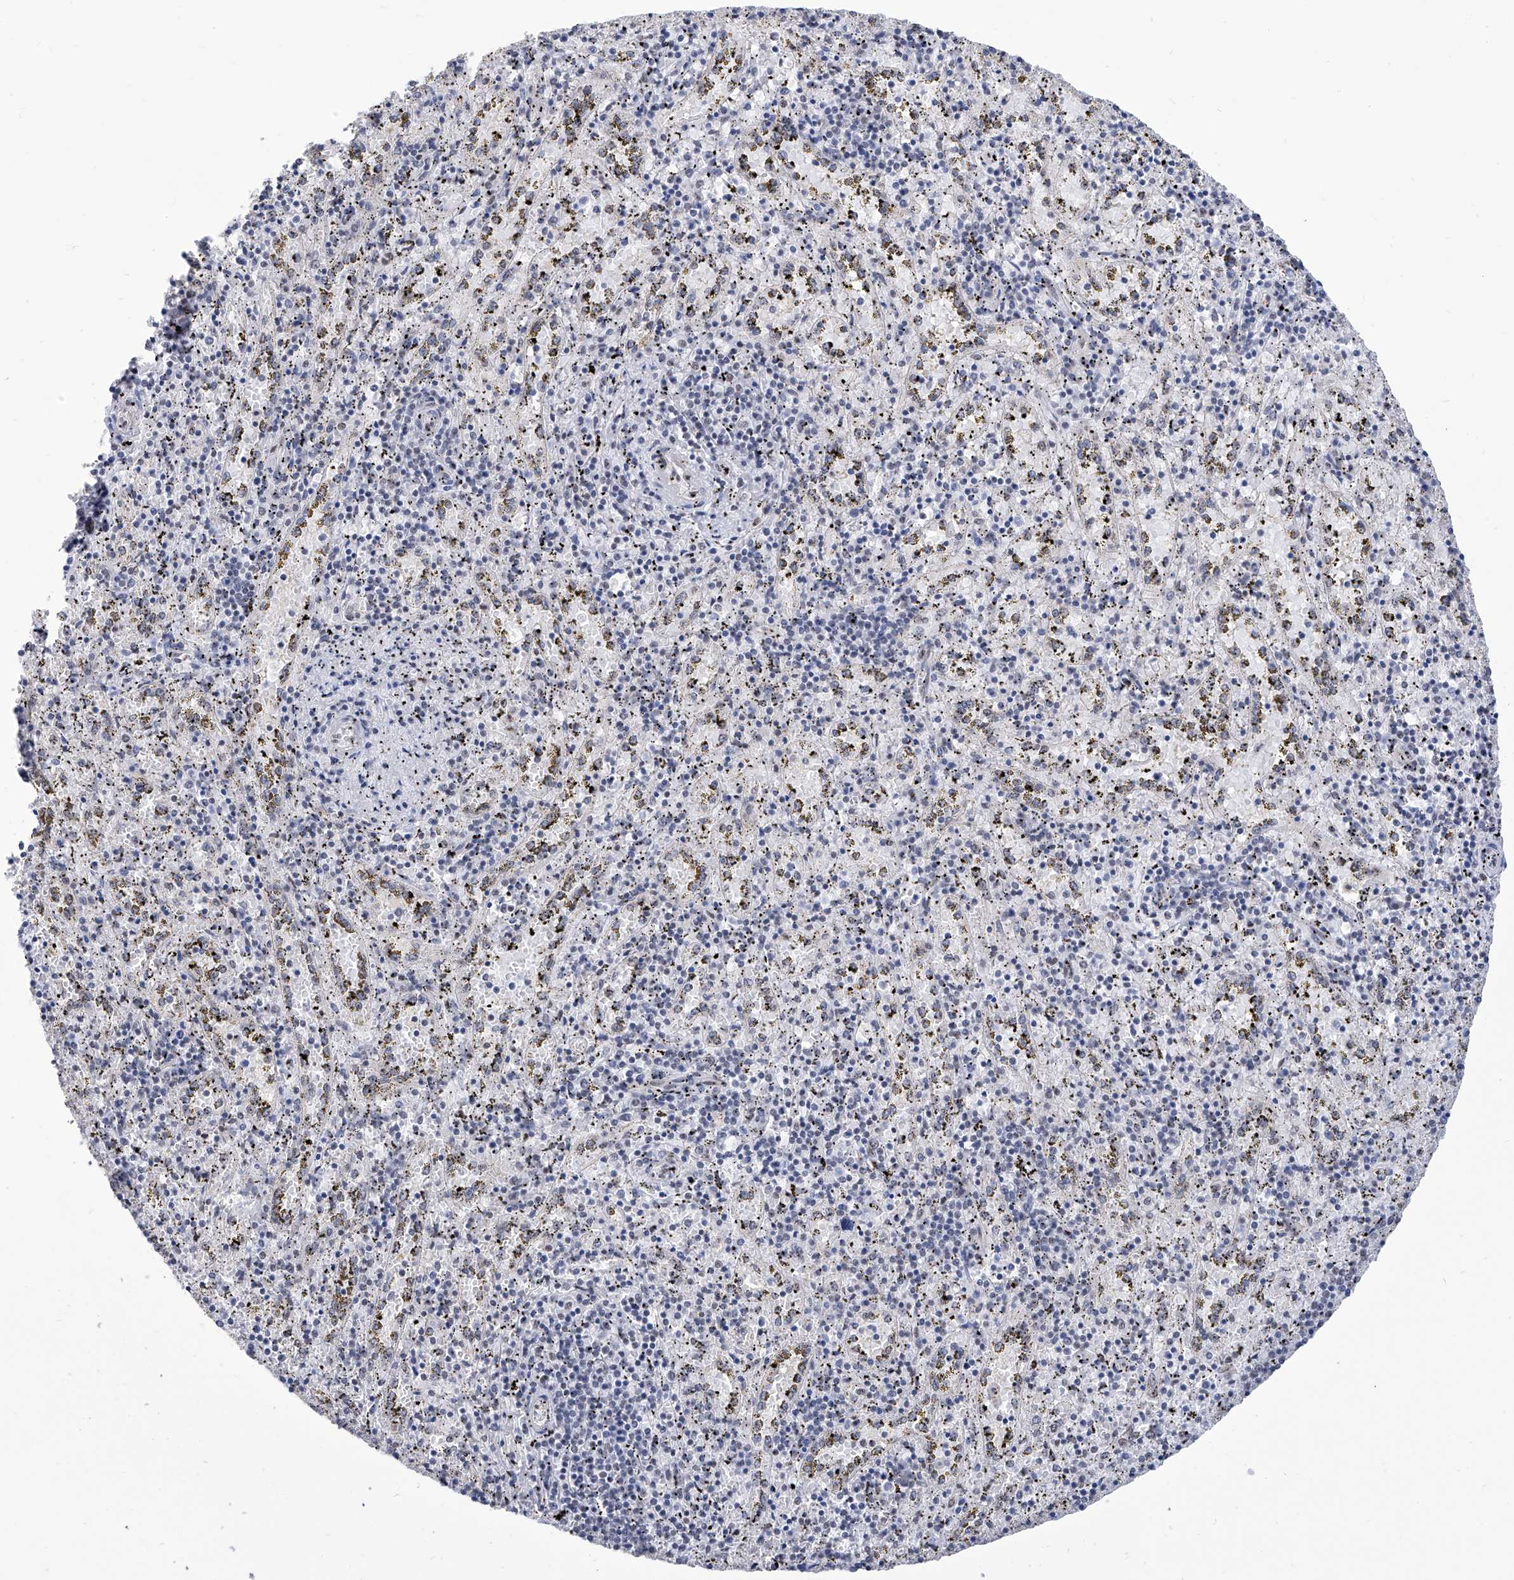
{"staining": {"intensity": "negative", "quantity": "none", "location": "none"}, "tissue": "spleen", "cell_type": "Cells in red pulp", "image_type": "normal", "snomed": [{"axis": "morphology", "description": "Normal tissue, NOS"}, {"axis": "topography", "description": "Spleen"}], "caption": "A histopathology image of spleen stained for a protein demonstrates no brown staining in cells in red pulp. Brightfield microscopy of IHC stained with DAB (brown) and hematoxylin (blue), captured at high magnification.", "gene": "SART1", "patient": {"sex": "male", "age": 11}}